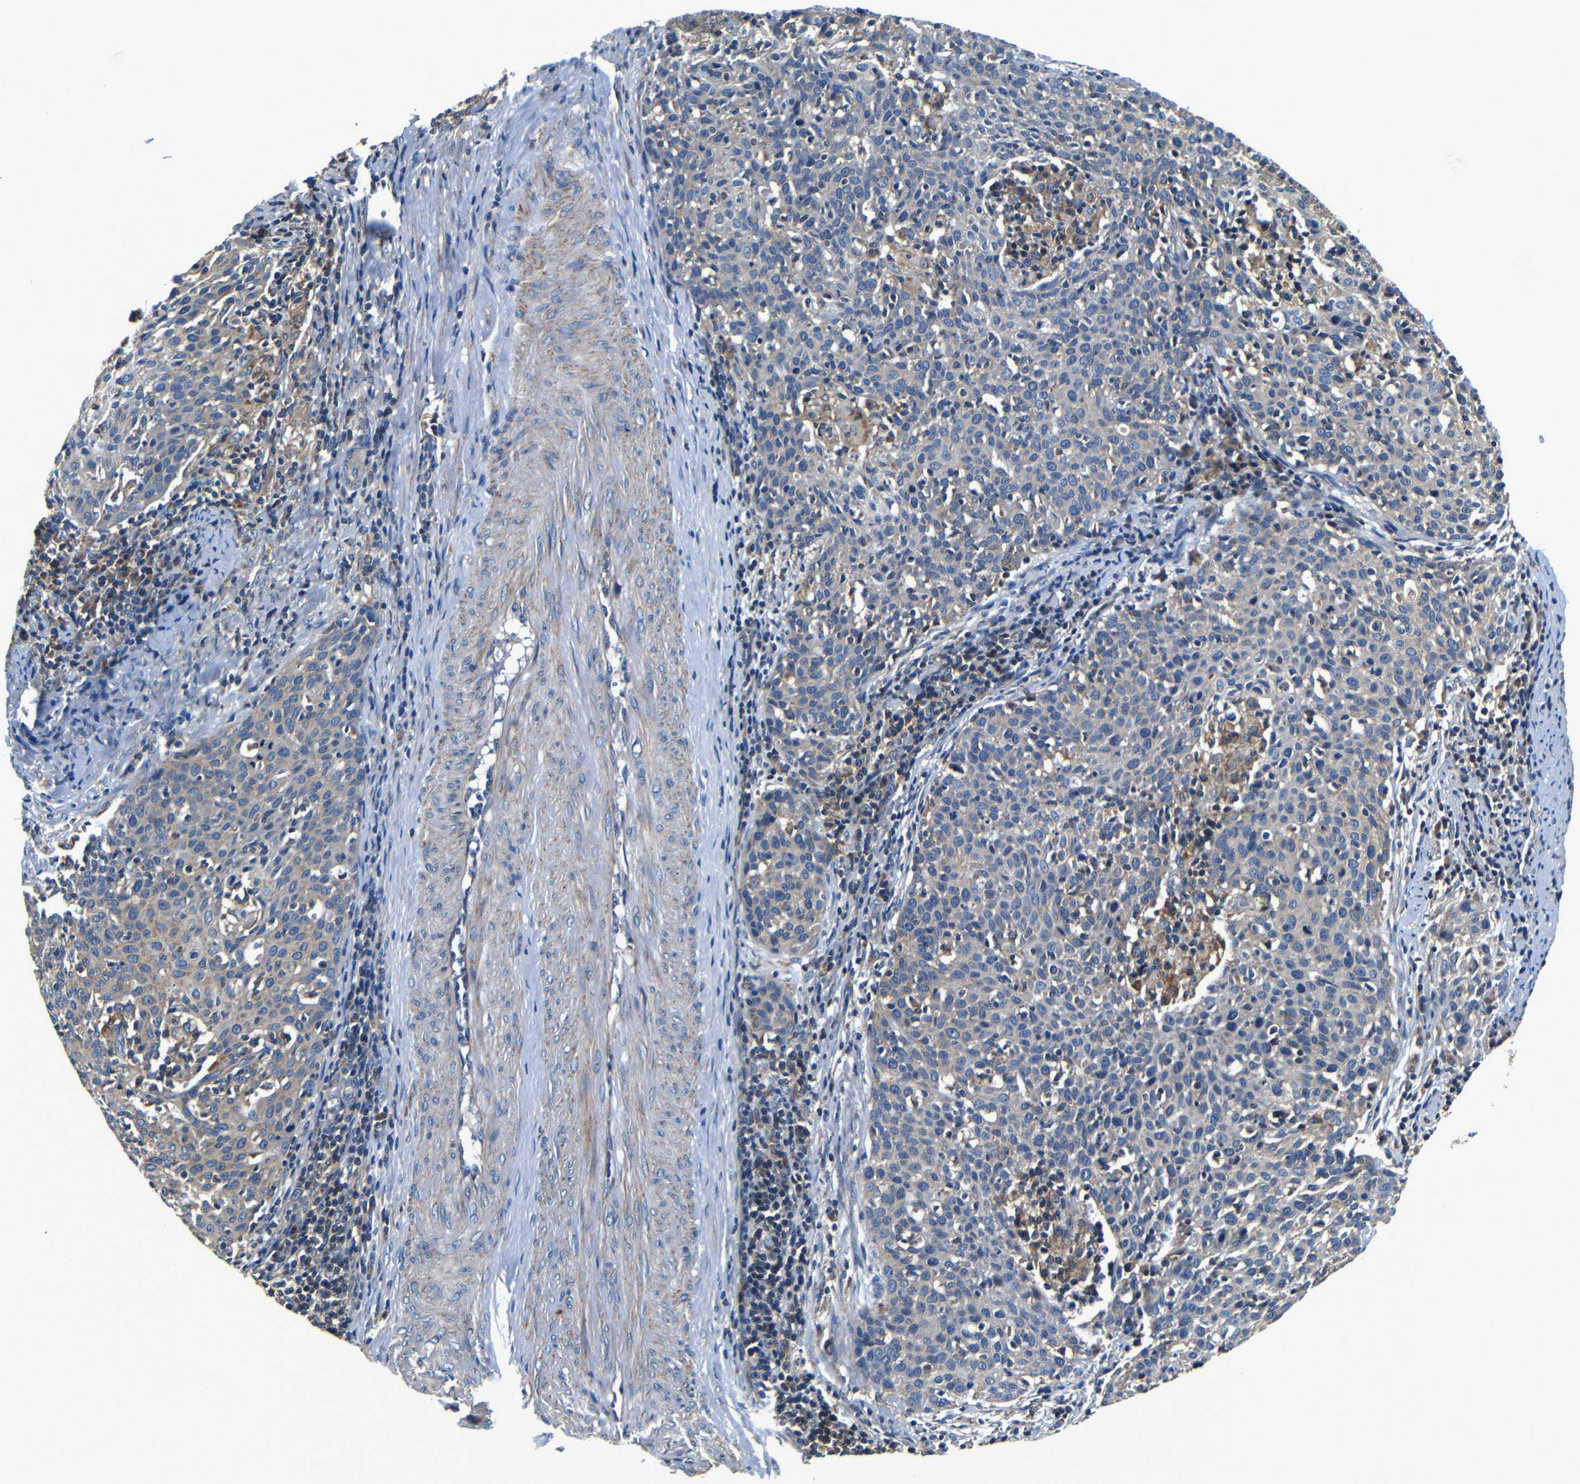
{"staining": {"intensity": "weak", "quantity": "<25%", "location": "cytoplasmic/membranous"}, "tissue": "cervical cancer", "cell_type": "Tumor cells", "image_type": "cancer", "snomed": [{"axis": "morphology", "description": "Squamous cell carcinoma, NOS"}, {"axis": "topography", "description": "Cervix"}], "caption": "Tumor cells are negative for brown protein staining in cervical cancer. (Stains: DAB immunohistochemistry with hematoxylin counter stain, Microscopy: brightfield microscopy at high magnification).", "gene": "MTX1", "patient": {"sex": "female", "age": 38}}